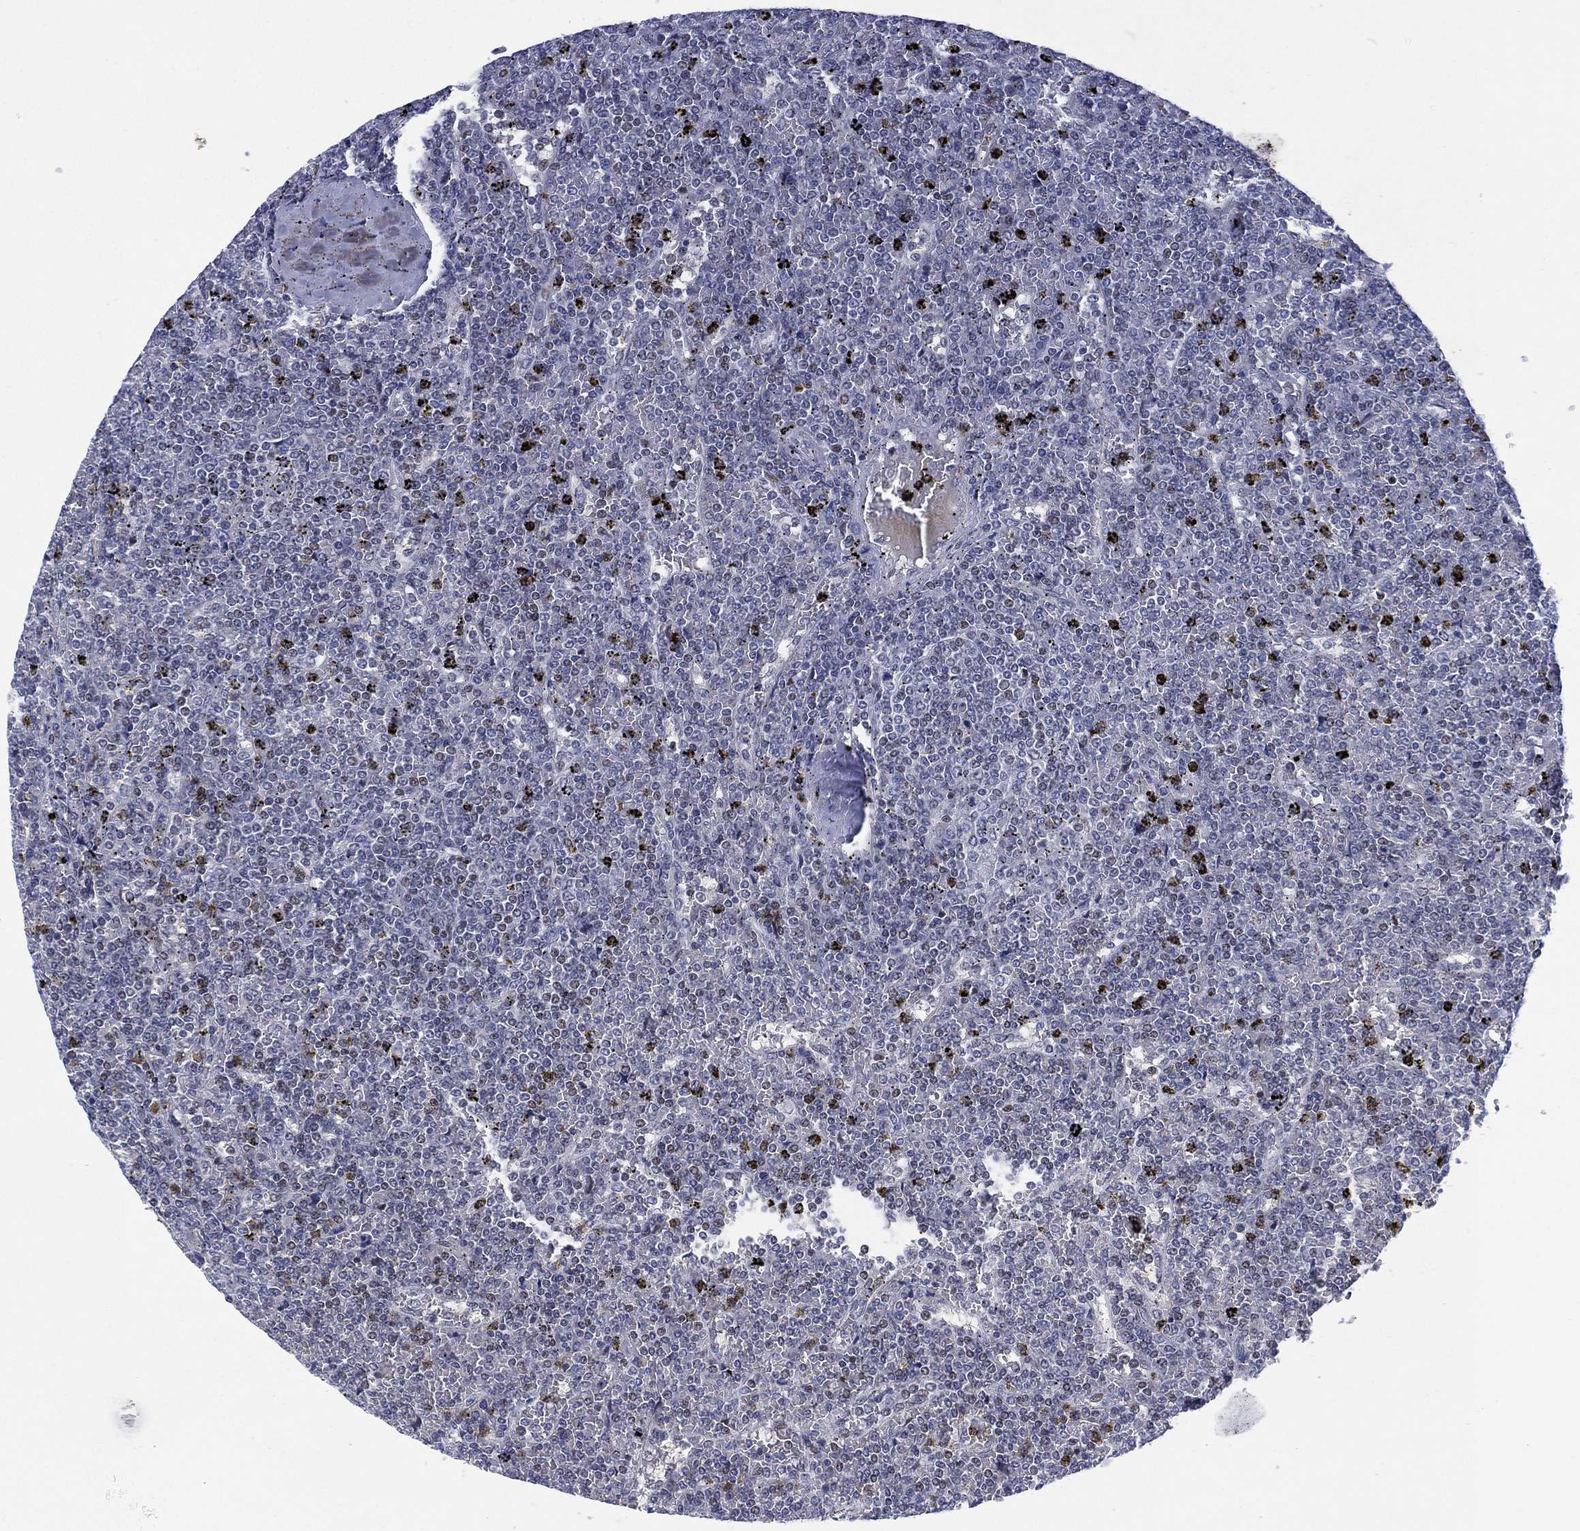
{"staining": {"intensity": "negative", "quantity": "none", "location": "none"}, "tissue": "lymphoma", "cell_type": "Tumor cells", "image_type": "cancer", "snomed": [{"axis": "morphology", "description": "Malignant lymphoma, non-Hodgkin's type, Low grade"}, {"axis": "topography", "description": "Spleen"}], "caption": "The photomicrograph exhibits no significant positivity in tumor cells of lymphoma.", "gene": "SLC4A4", "patient": {"sex": "female", "age": 19}}